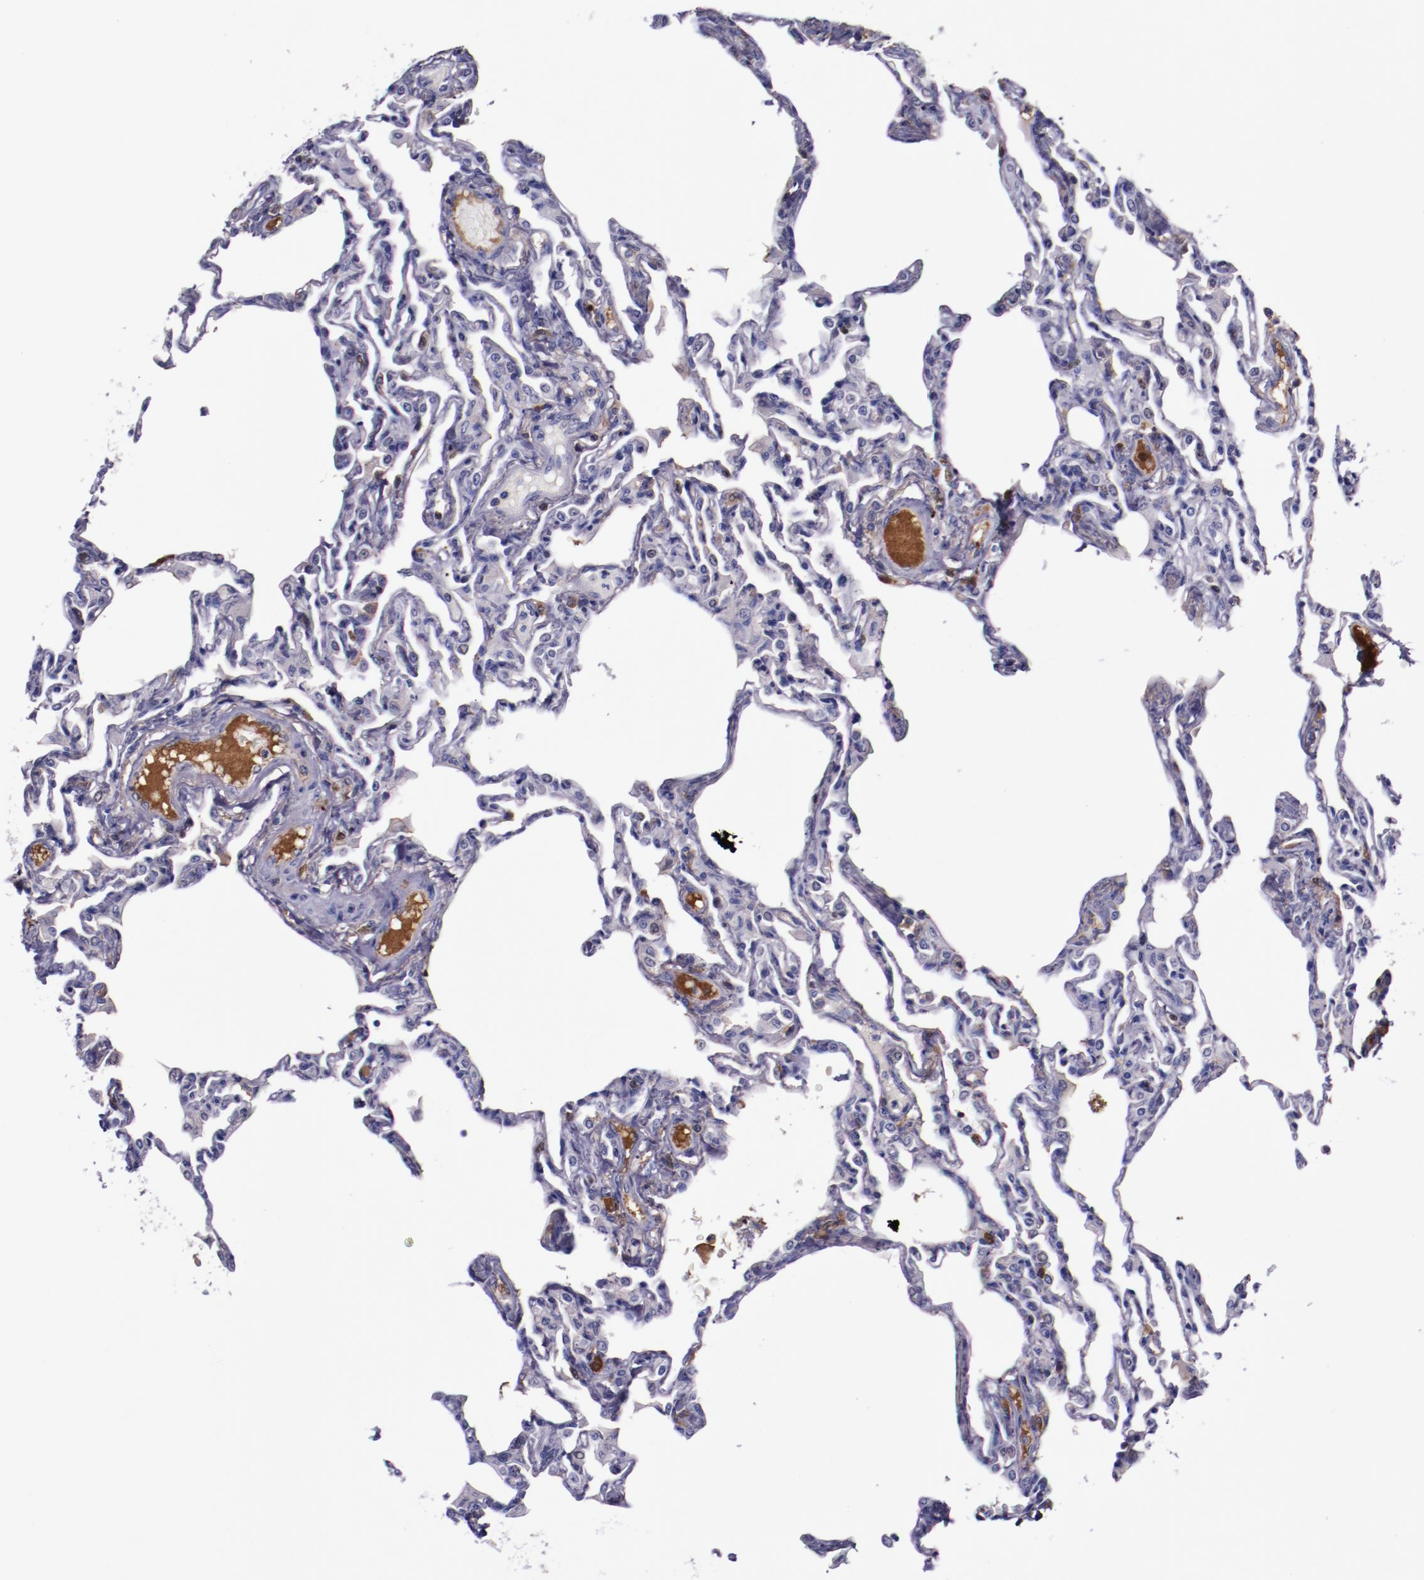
{"staining": {"intensity": "weak", "quantity": "<25%", "location": "nuclear"}, "tissue": "lung", "cell_type": "Alveolar cells", "image_type": "normal", "snomed": [{"axis": "morphology", "description": "Normal tissue, NOS"}, {"axis": "topography", "description": "Lung"}], "caption": "An immunohistochemistry (IHC) histopathology image of benign lung is shown. There is no staining in alveolar cells of lung.", "gene": "APOH", "patient": {"sex": "female", "age": 49}}